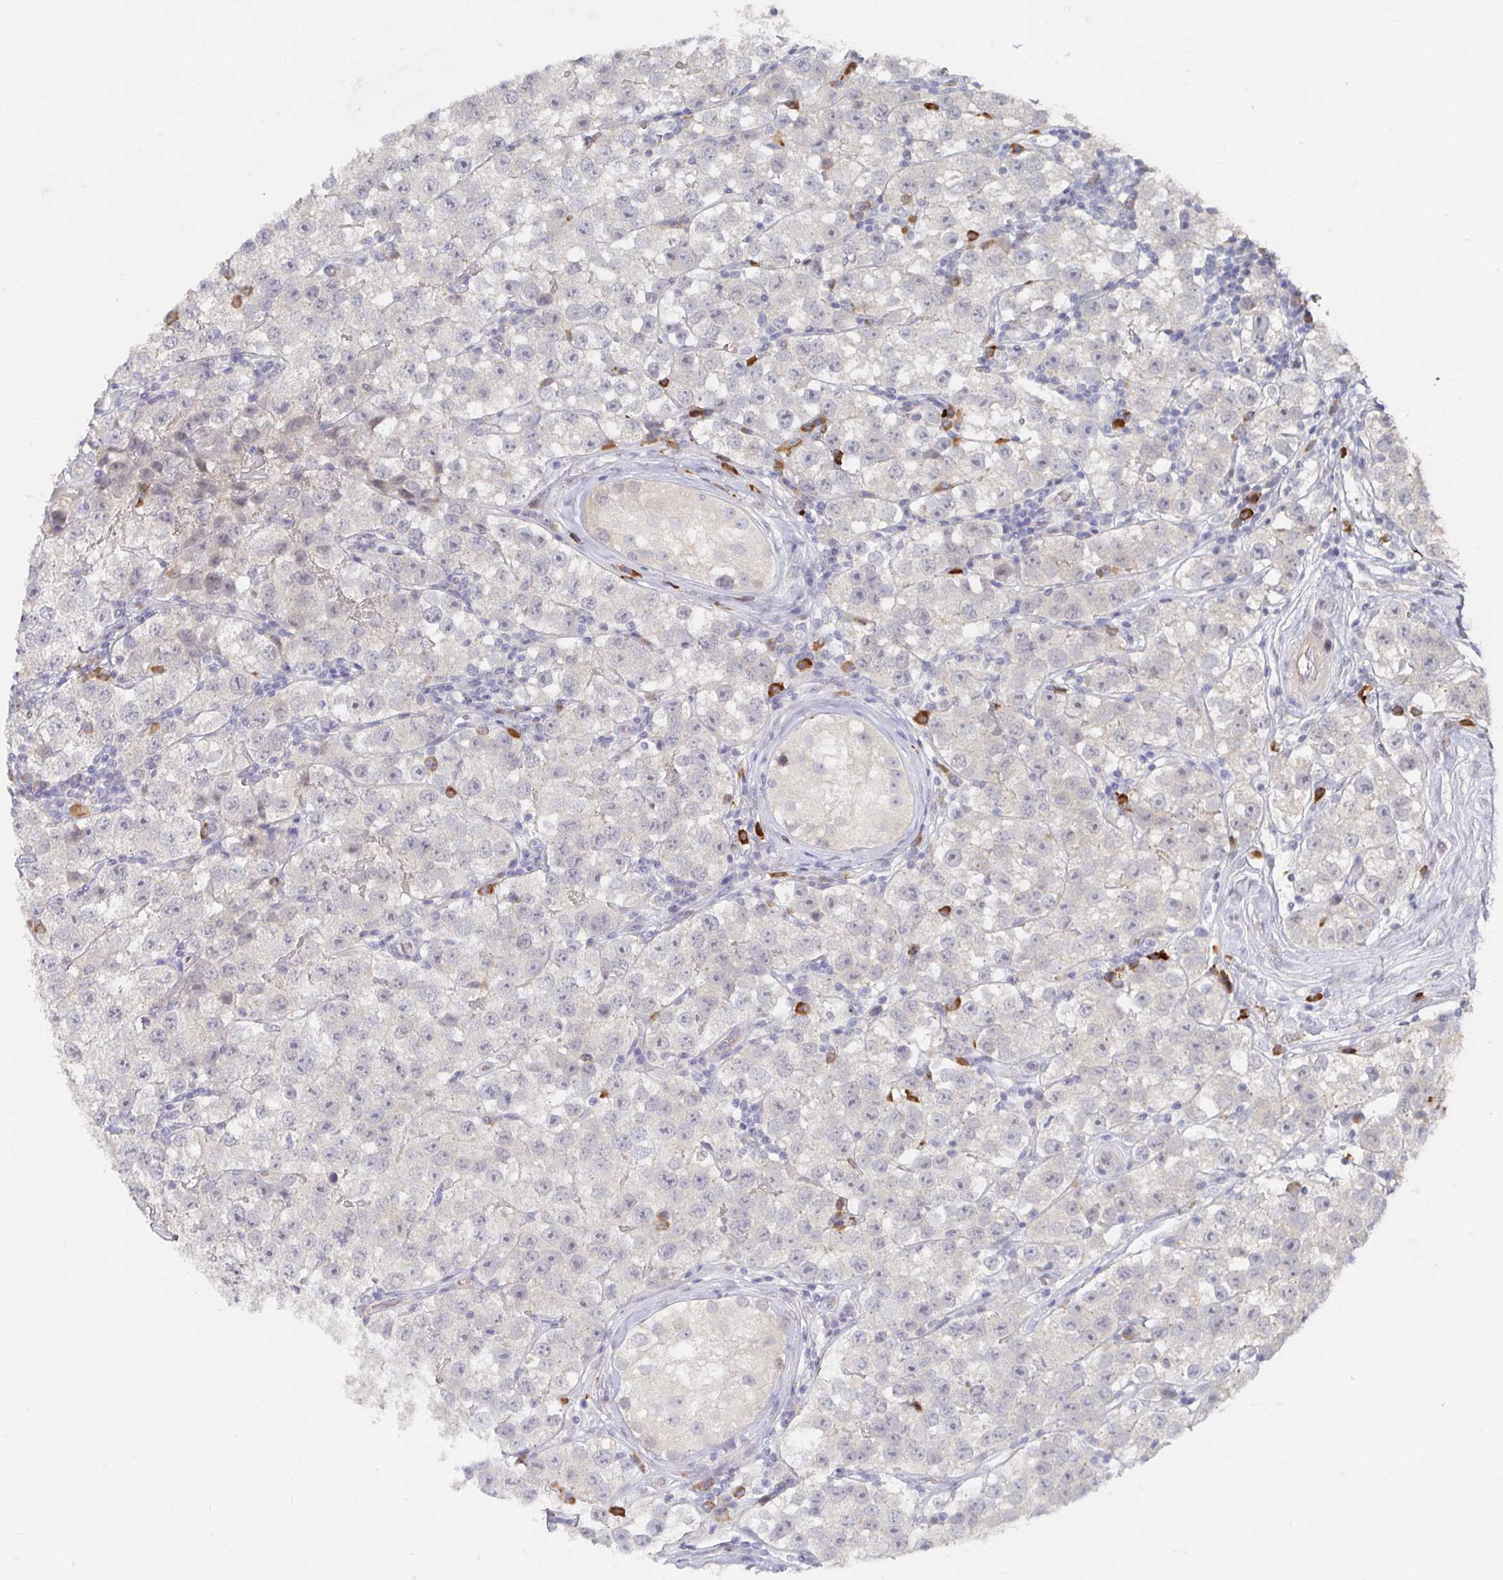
{"staining": {"intensity": "negative", "quantity": "none", "location": "none"}, "tissue": "testis cancer", "cell_type": "Tumor cells", "image_type": "cancer", "snomed": [{"axis": "morphology", "description": "Seminoma, NOS"}, {"axis": "topography", "description": "Testis"}], "caption": "A micrograph of human testis seminoma is negative for staining in tumor cells. (Stains: DAB (3,3'-diaminobenzidine) immunohistochemistry (IHC) with hematoxylin counter stain, Microscopy: brightfield microscopy at high magnification).", "gene": "MEIS1", "patient": {"sex": "male", "age": 34}}